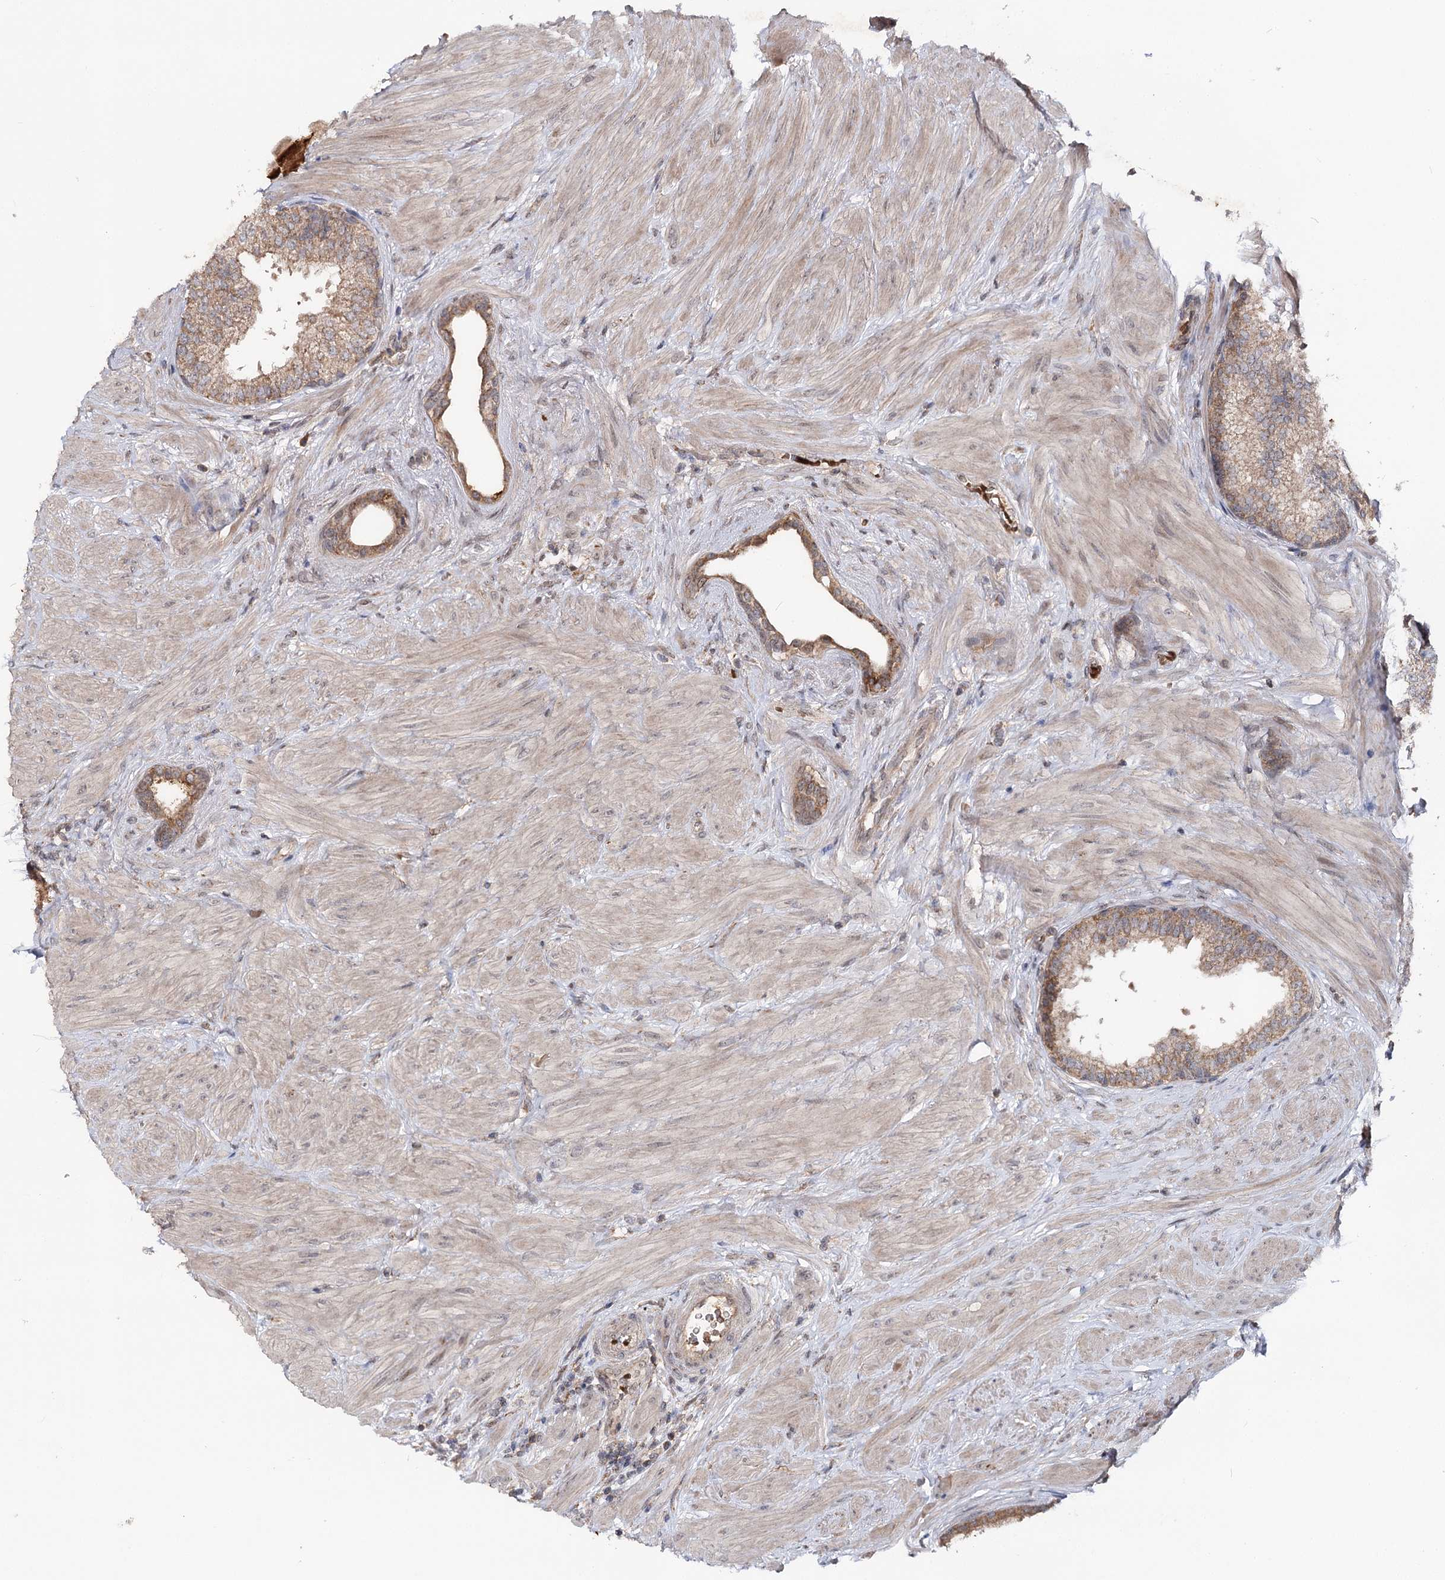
{"staining": {"intensity": "moderate", "quantity": "25%-75%", "location": "cytoplasmic/membranous"}, "tissue": "prostate", "cell_type": "Glandular cells", "image_type": "normal", "snomed": [{"axis": "morphology", "description": "Normal tissue, NOS"}, {"axis": "topography", "description": "Prostate"}], "caption": "Protein expression analysis of benign prostate exhibits moderate cytoplasmic/membranous expression in approximately 25%-75% of glandular cells.", "gene": "MSANTD2", "patient": {"sex": "male", "age": 48}}